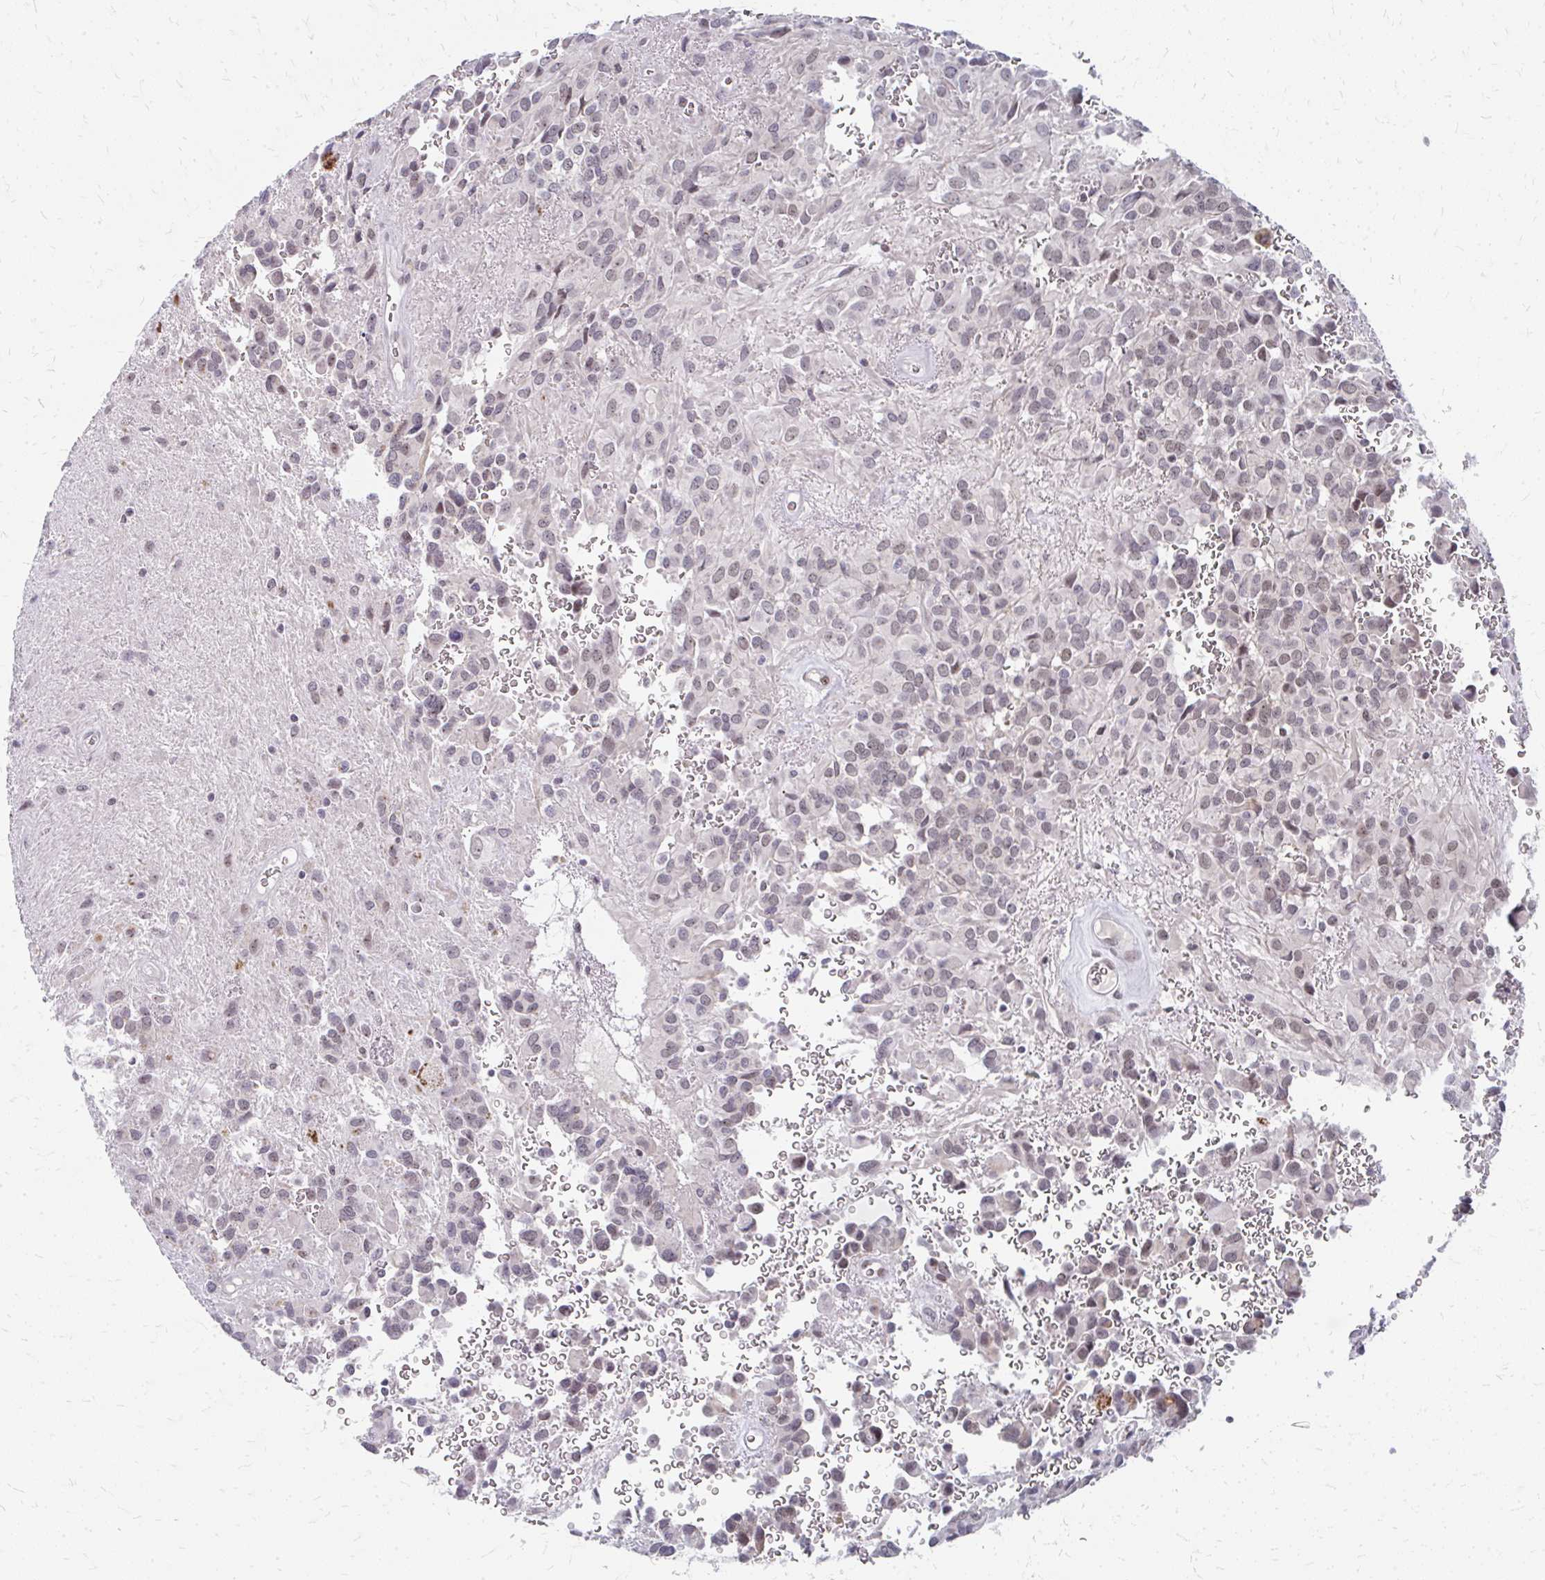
{"staining": {"intensity": "moderate", "quantity": "<25%", "location": "nuclear"}, "tissue": "glioma", "cell_type": "Tumor cells", "image_type": "cancer", "snomed": [{"axis": "morphology", "description": "Glioma, malignant, Low grade"}, {"axis": "topography", "description": "Brain"}], "caption": "A brown stain shows moderate nuclear expression of a protein in glioma tumor cells.", "gene": "GTF2H1", "patient": {"sex": "male", "age": 56}}